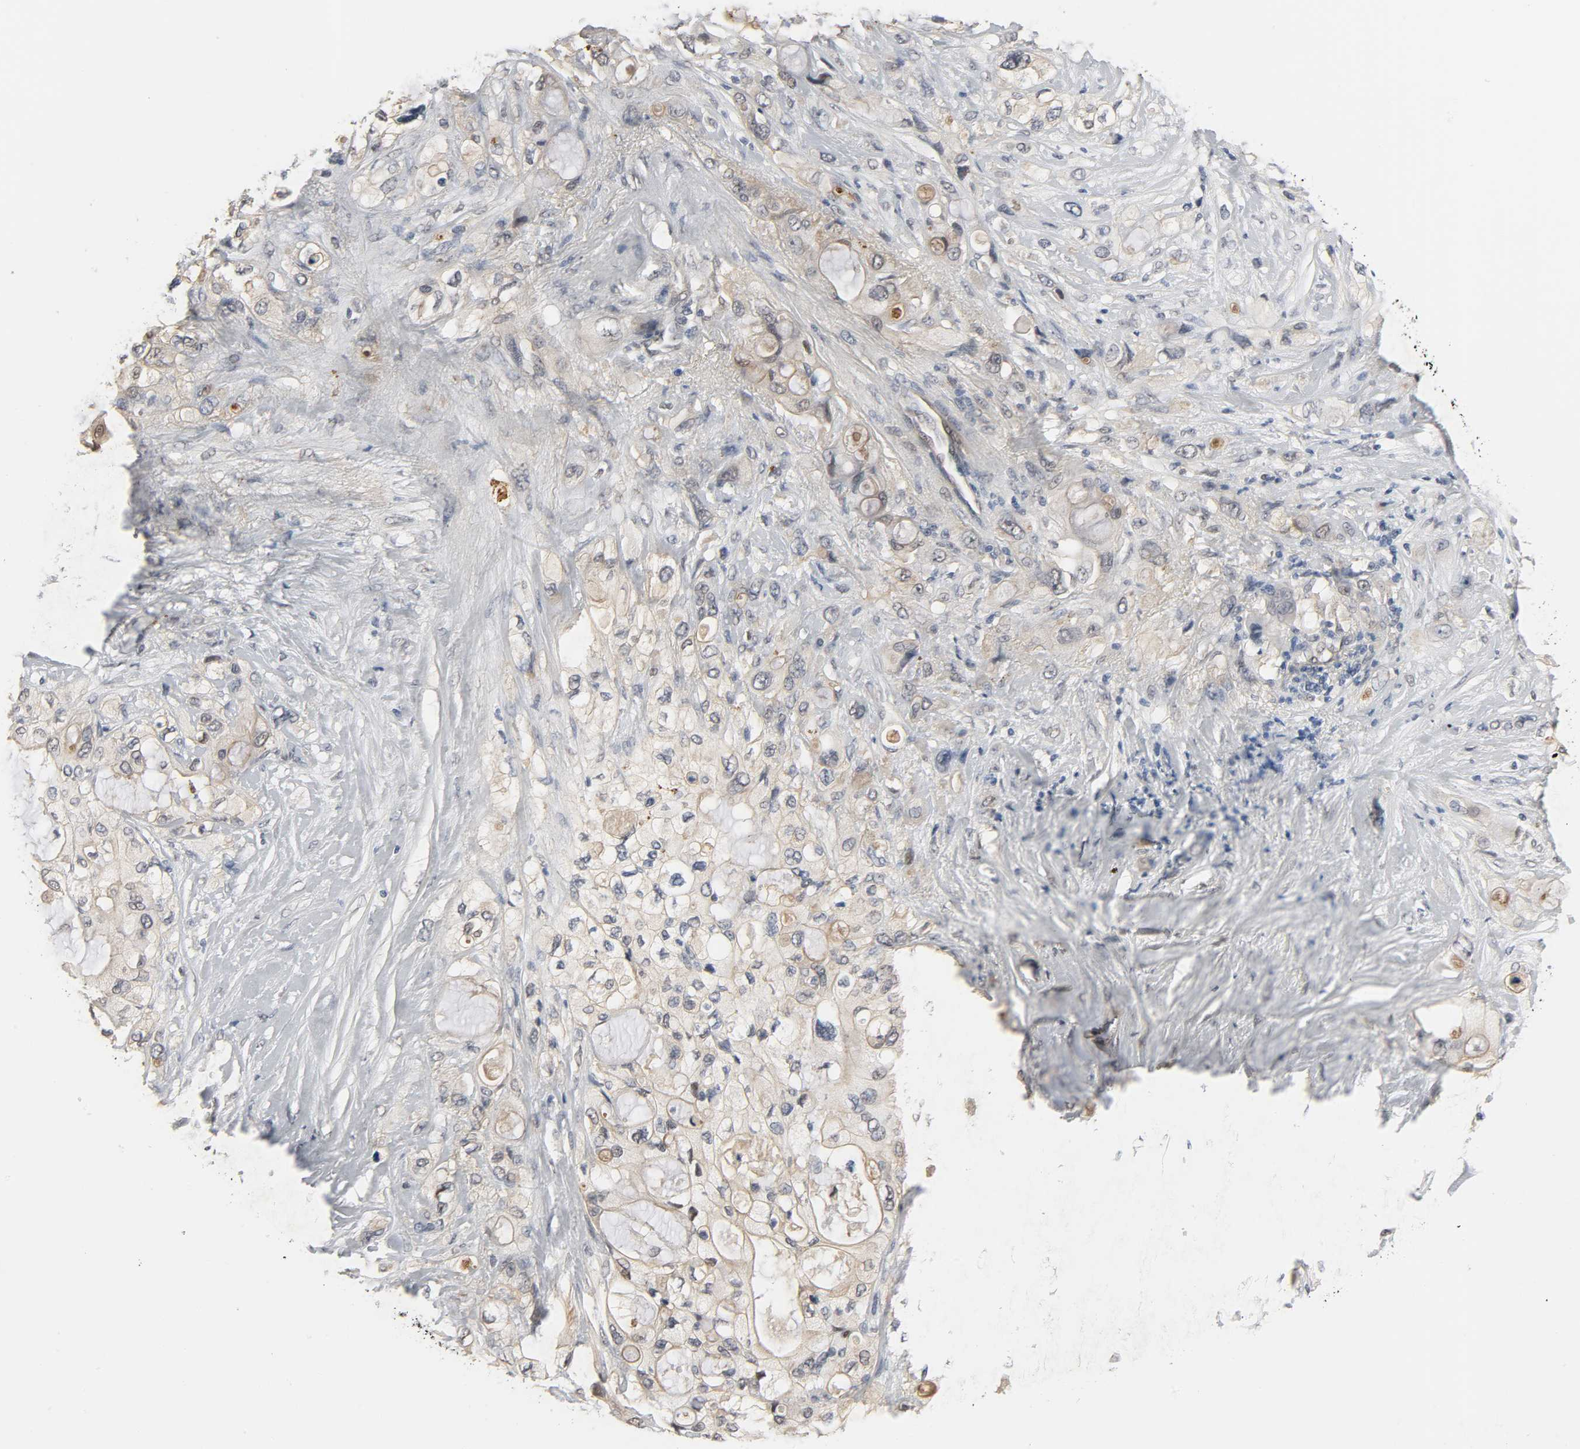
{"staining": {"intensity": "weak", "quantity": "<25%", "location": "cytoplasmic/membranous"}, "tissue": "pancreatic cancer", "cell_type": "Tumor cells", "image_type": "cancer", "snomed": [{"axis": "morphology", "description": "Adenocarcinoma, NOS"}, {"axis": "topography", "description": "Pancreas"}], "caption": "Tumor cells are negative for brown protein staining in pancreatic adenocarcinoma.", "gene": "ACSS2", "patient": {"sex": "female", "age": 59}}